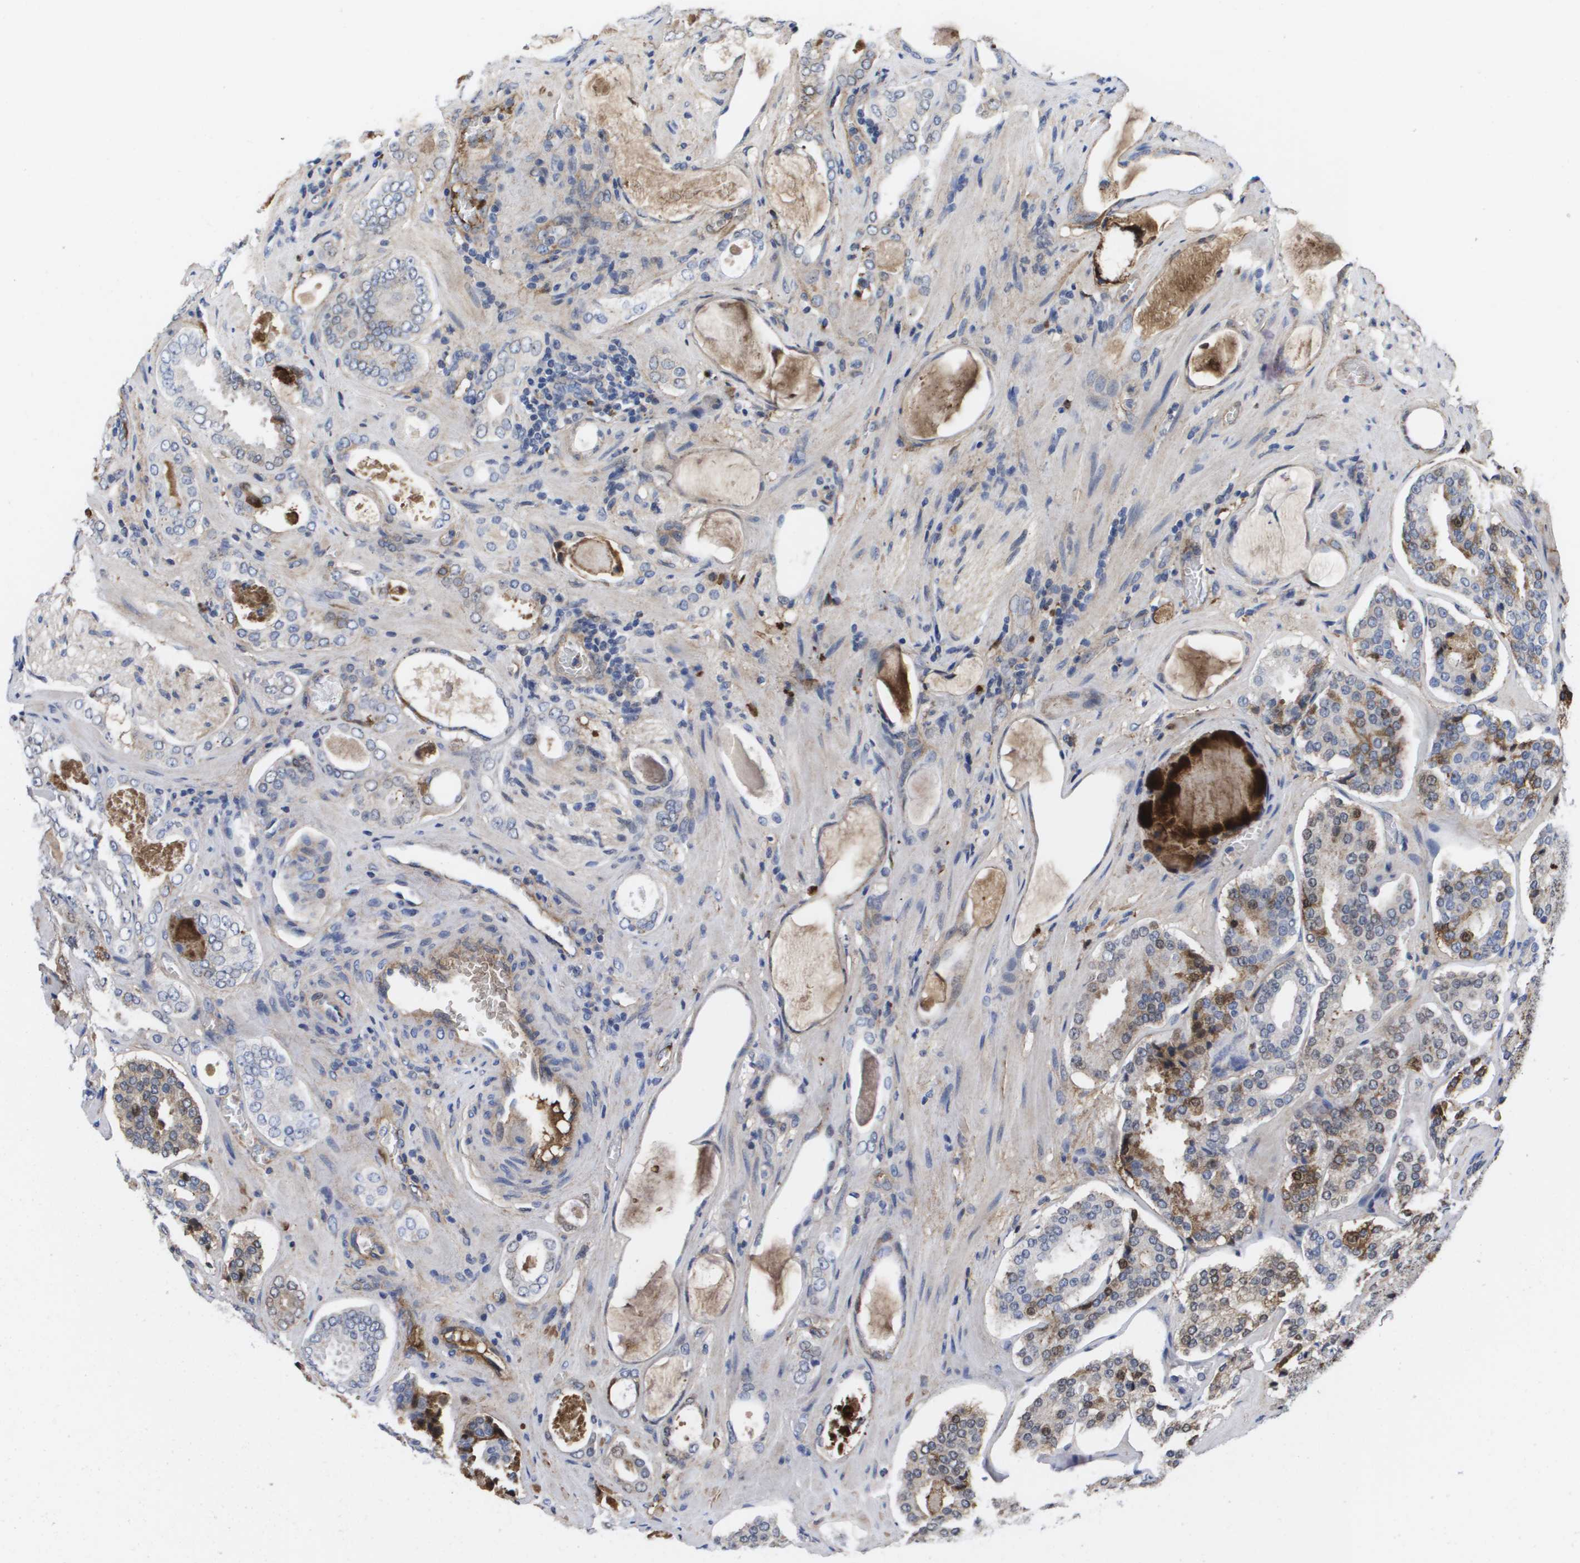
{"staining": {"intensity": "moderate", "quantity": "25%-75%", "location": "cytoplasmic/membranous,nuclear"}, "tissue": "prostate cancer", "cell_type": "Tumor cells", "image_type": "cancer", "snomed": [{"axis": "morphology", "description": "Adenocarcinoma, High grade"}, {"axis": "topography", "description": "Prostate"}], "caption": "Immunohistochemical staining of human prostate adenocarcinoma (high-grade) demonstrates medium levels of moderate cytoplasmic/membranous and nuclear expression in about 25%-75% of tumor cells.", "gene": "SERPINC1", "patient": {"sex": "male", "age": 60}}